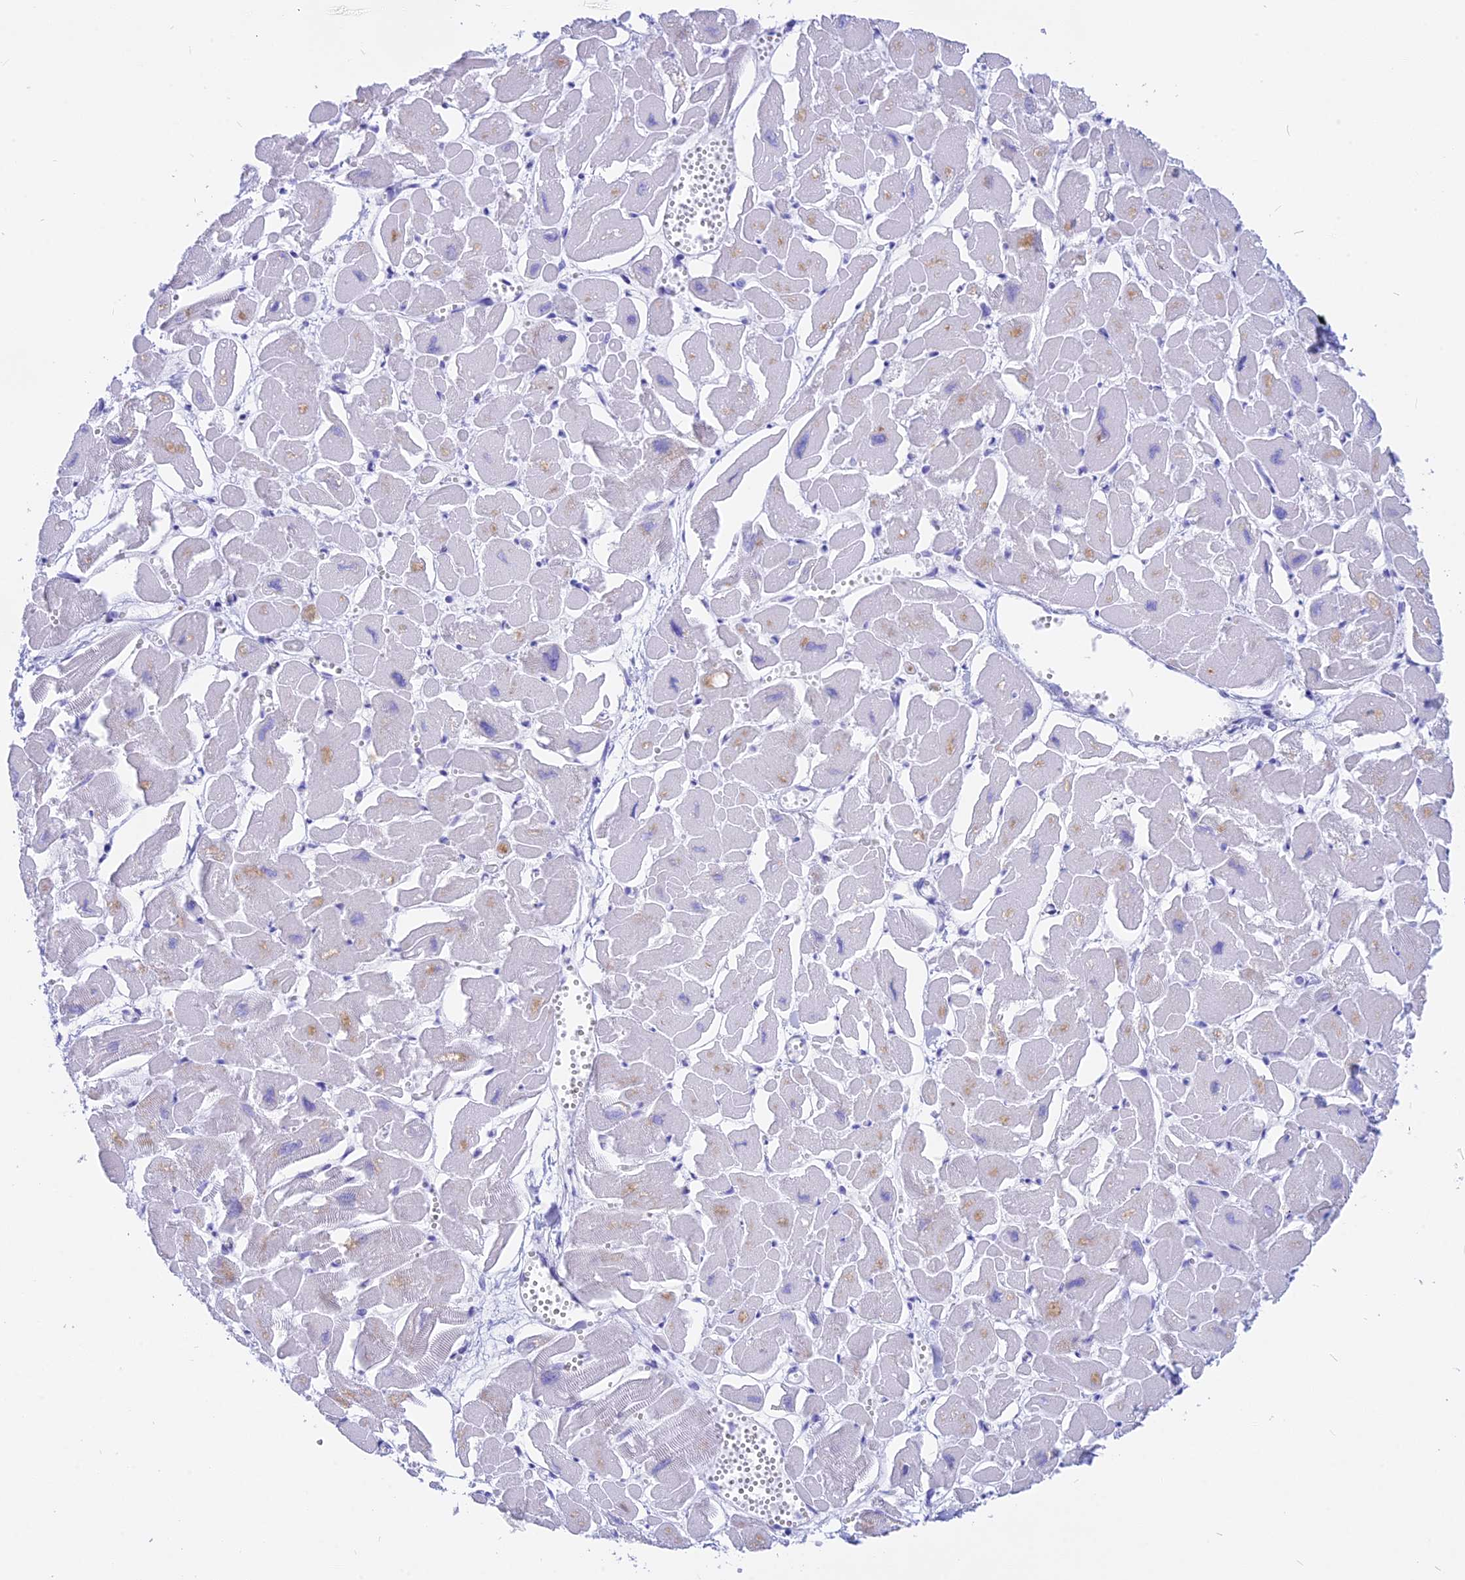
{"staining": {"intensity": "weak", "quantity": "<25%", "location": "cytoplasmic/membranous"}, "tissue": "heart muscle", "cell_type": "Cardiomyocytes", "image_type": "normal", "snomed": [{"axis": "morphology", "description": "Normal tissue, NOS"}, {"axis": "topography", "description": "Heart"}], "caption": "DAB (3,3'-diaminobenzidine) immunohistochemical staining of normal human heart muscle displays no significant staining in cardiomyocytes. (DAB (3,3'-diaminobenzidine) IHC with hematoxylin counter stain).", "gene": "ISCA1", "patient": {"sex": "male", "age": 54}}